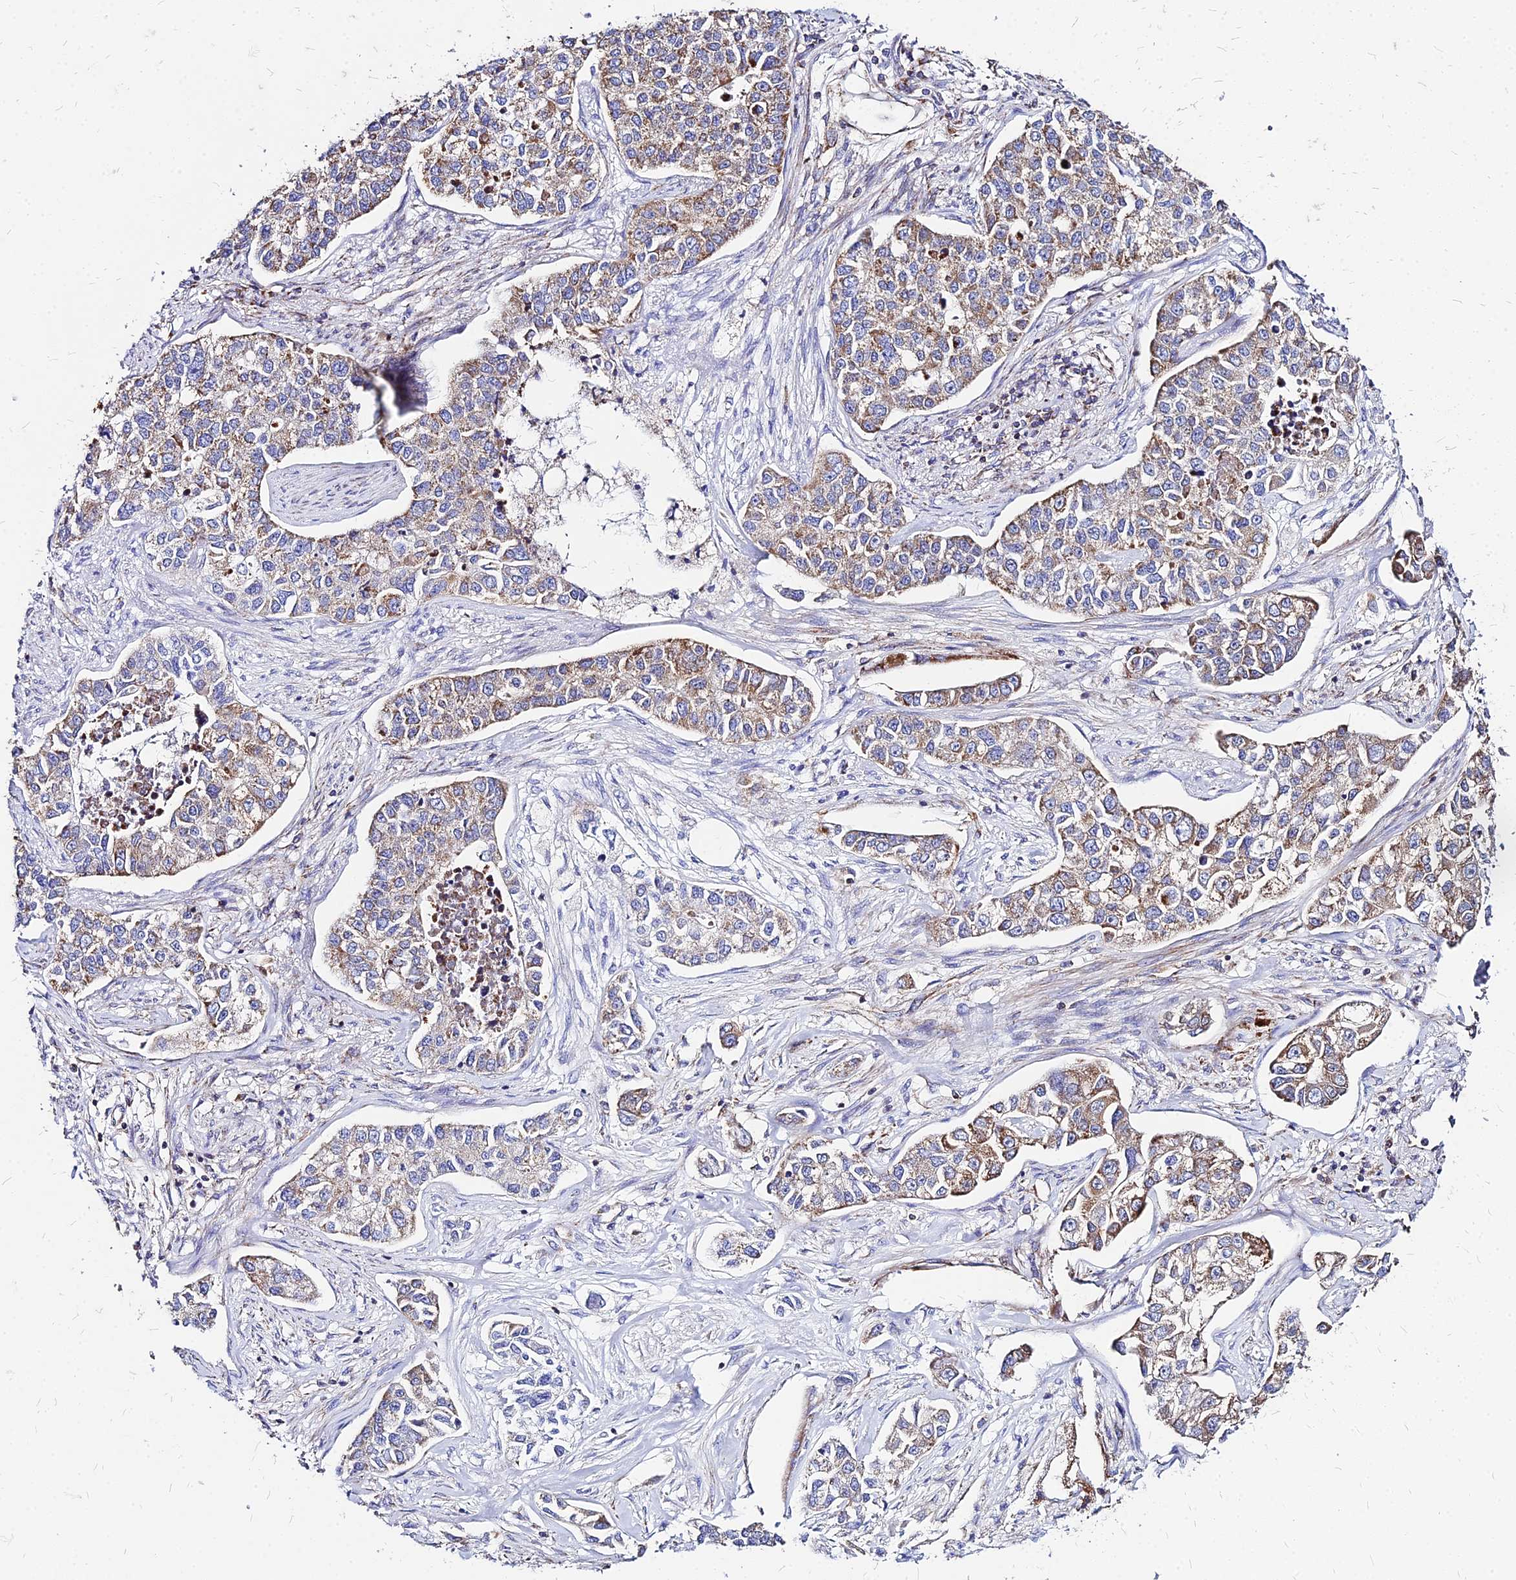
{"staining": {"intensity": "moderate", "quantity": "25%-75%", "location": "cytoplasmic/membranous"}, "tissue": "lung cancer", "cell_type": "Tumor cells", "image_type": "cancer", "snomed": [{"axis": "morphology", "description": "Adenocarcinoma, NOS"}, {"axis": "topography", "description": "Lung"}], "caption": "The immunohistochemical stain labels moderate cytoplasmic/membranous staining in tumor cells of adenocarcinoma (lung) tissue.", "gene": "DLD", "patient": {"sex": "male", "age": 49}}